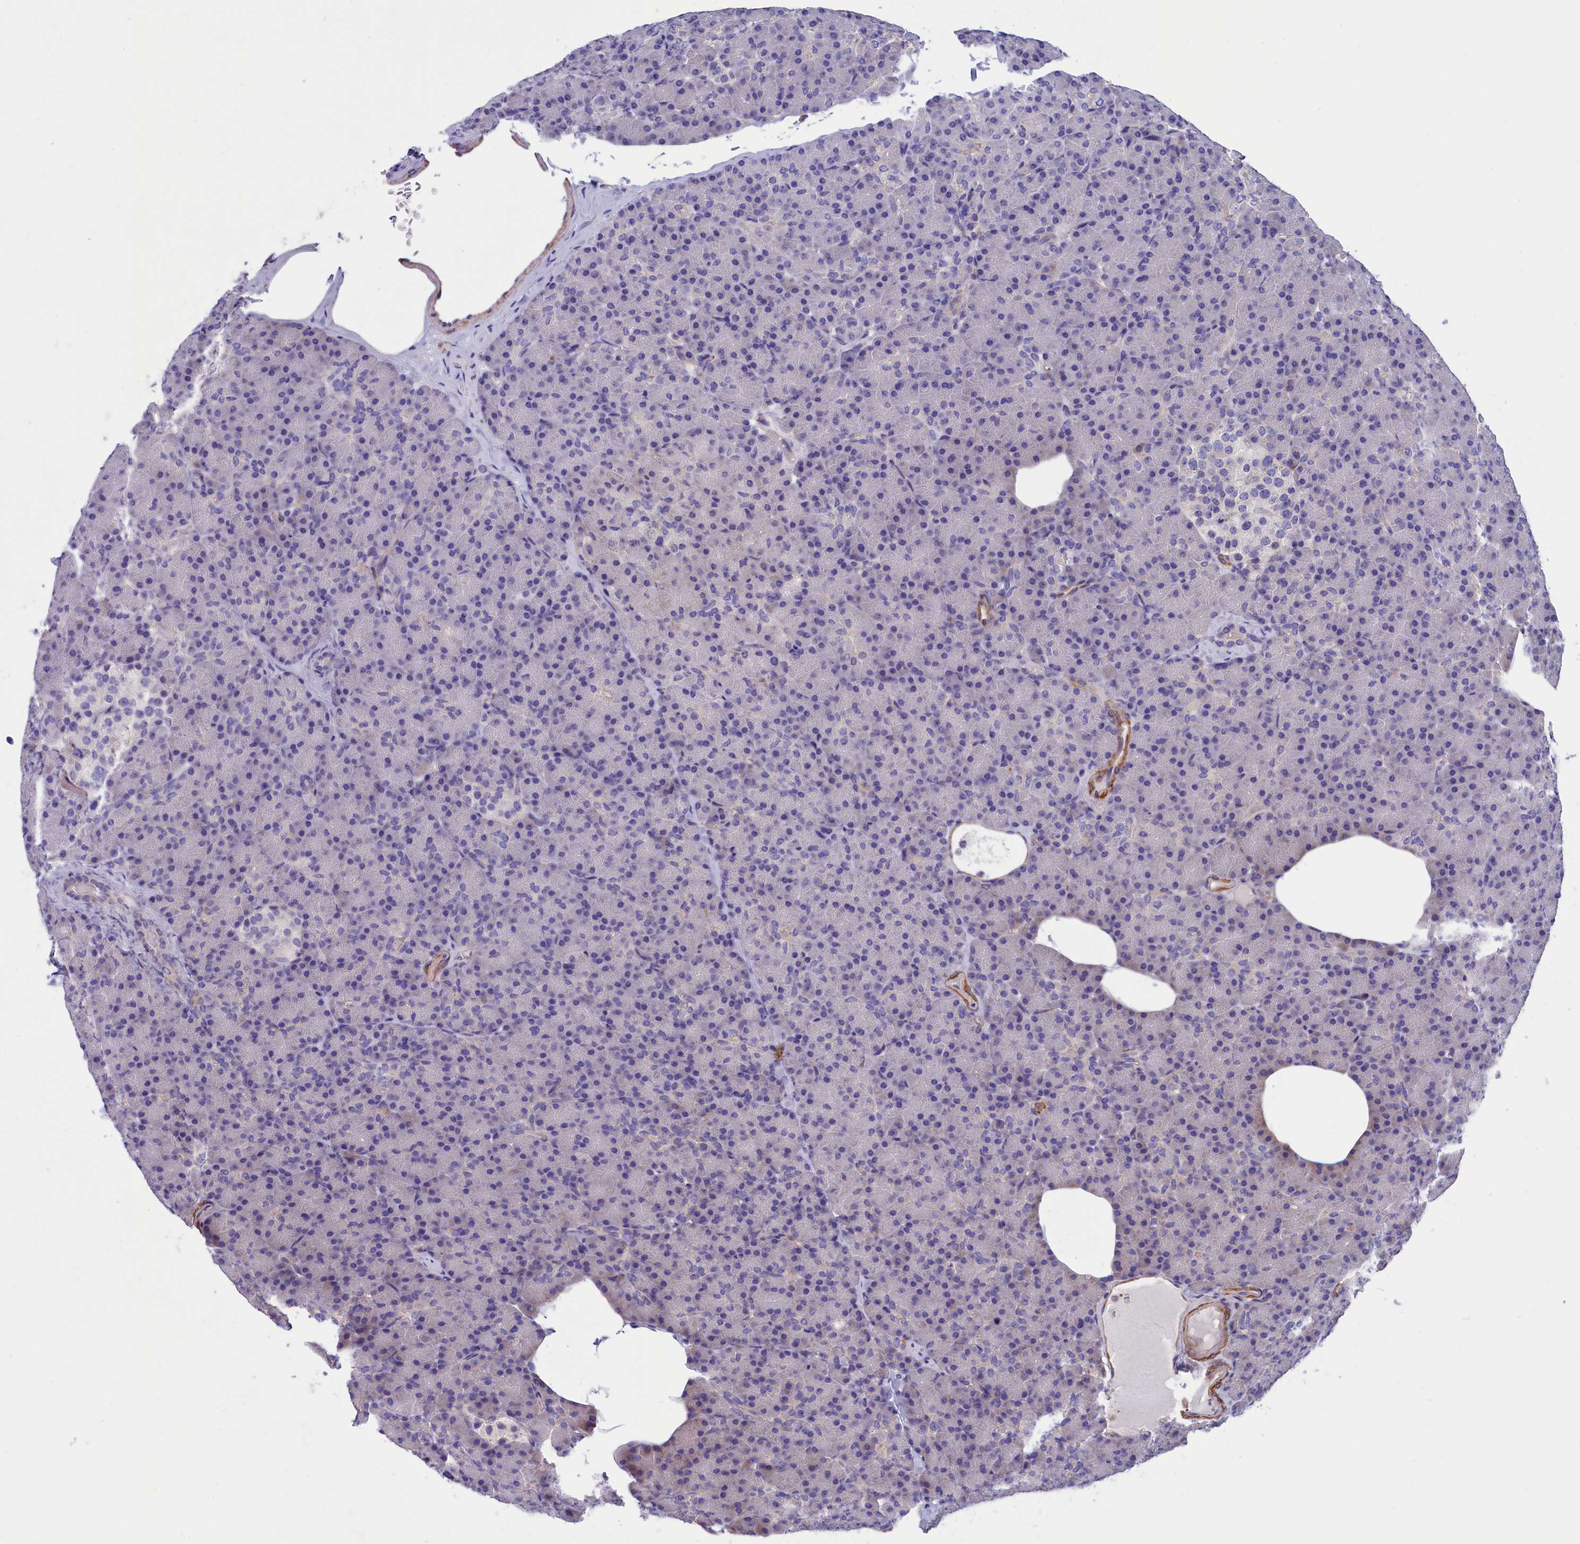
{"staining": {"intensity": "weak", "quantity": "<25%", "location": "cytoplasmic/membranous"}, "tissue": "pancreas", "cell_type": "Exocrine glandular cells", "image_type": "normal", "snomed": [{"axis": "morphology", "description": "Normal tissue, NOS"}, {"axis": "topography", "description": "Pancreas"}], "caption": "Normal pancreas was stained to show a protein in brown. There is no significant staining in exocrine glandular cells. The staining is performed using DAB brown chromogen with nuclei counter-stained in using hematoxylin.", "gene": "AMDHD2", "patient": {"sex": "female", "age": 43}}